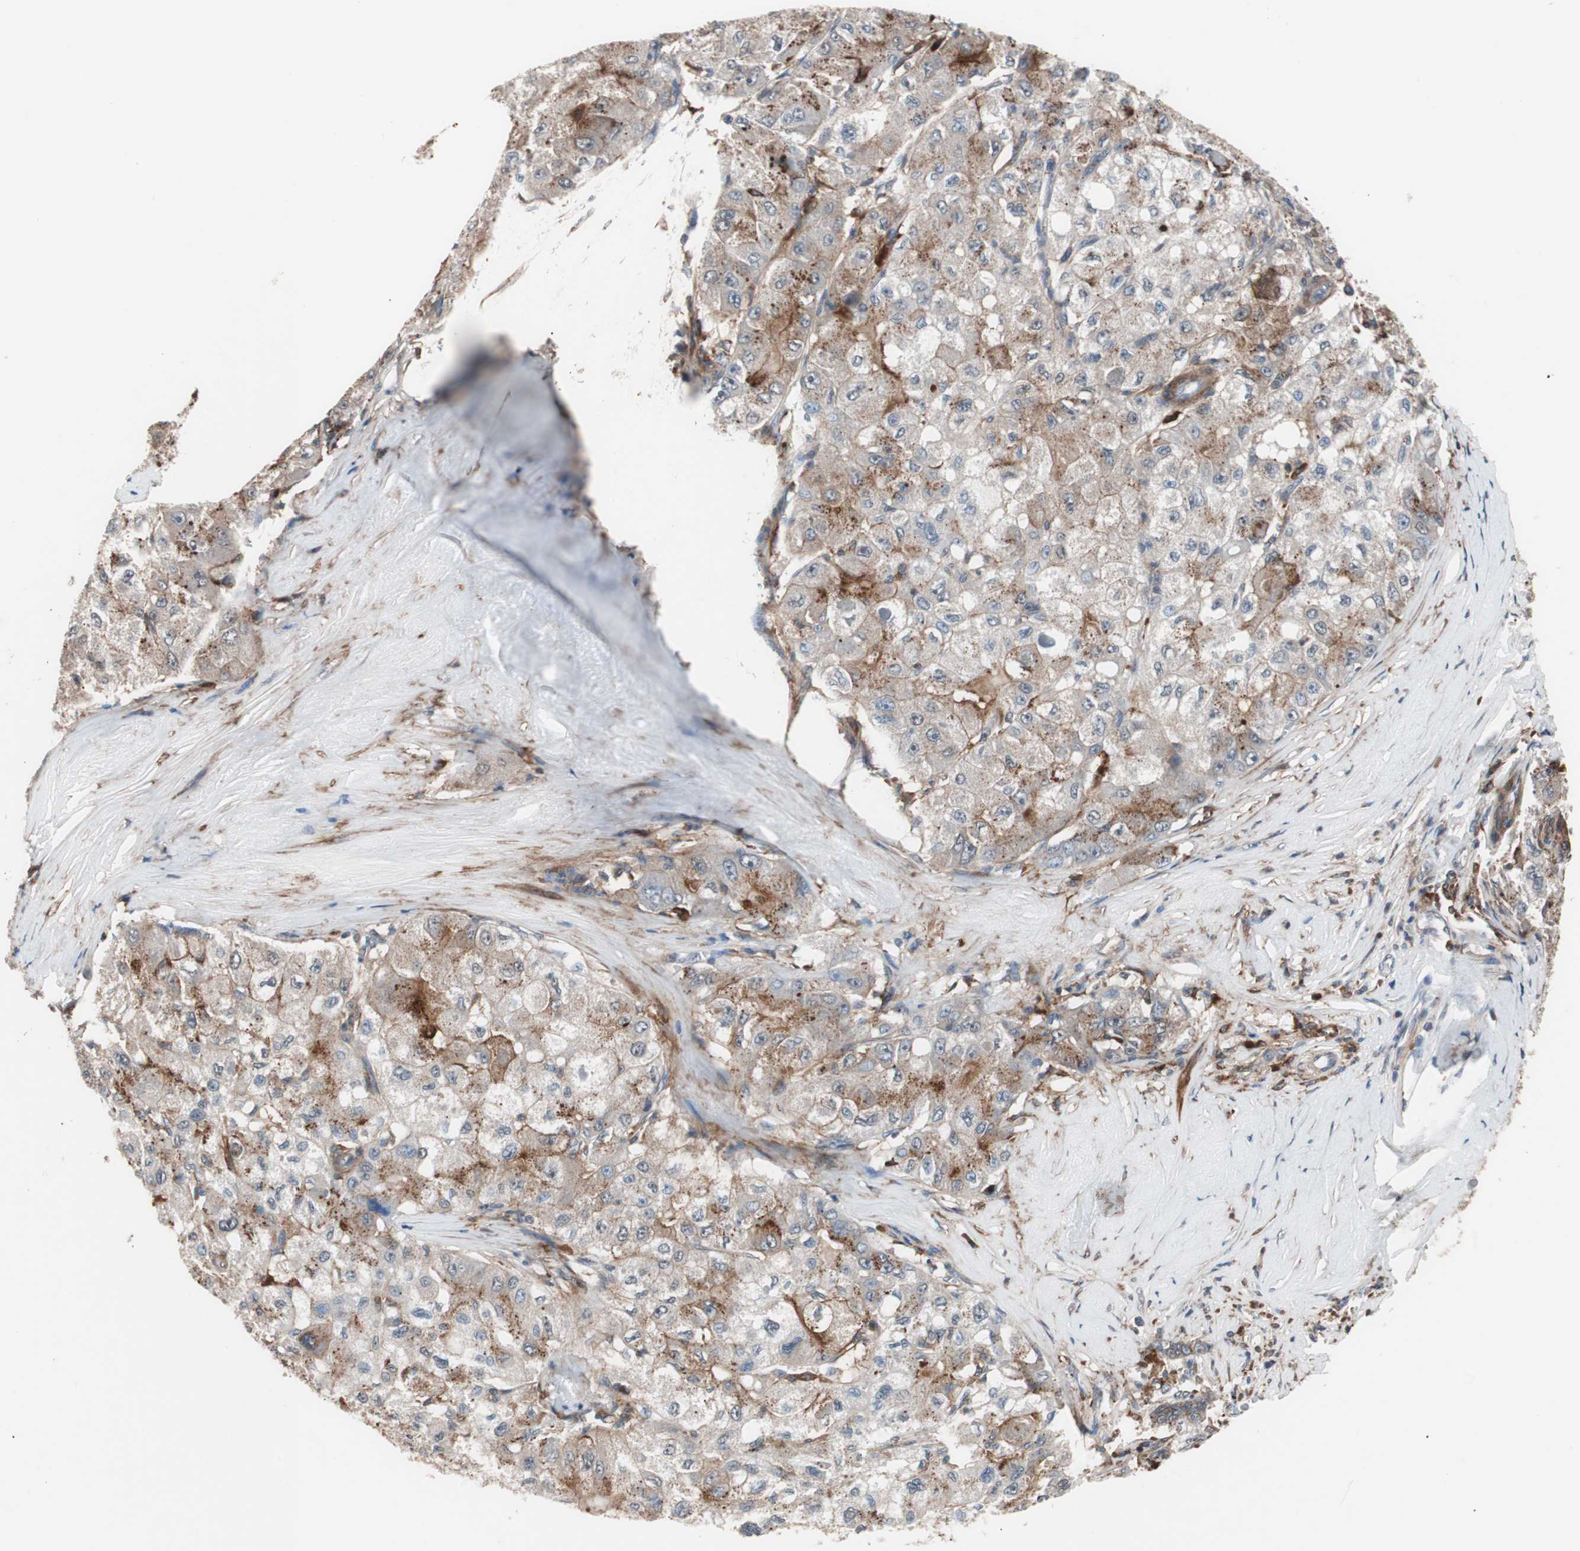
{"staining": {"intensity": "moderate", "quantity": "25%-75%", "location": "cytoplasmic/membranous"}, "tissue": "liver cancer", "cell_type": "Tumor cells", "image_type": "cancer", "snomed": [{"axis": "morphology", "description": "Carcinoma, Hepatocellular, NOS"}, {"axis": "topography", "description": "Liver"}], "caption": "This image shows IHC staining of human hepatocellular carcinoma (liver), with medium moderate cytoplasmic/membranous positivity in approximately 25%-75% of tumor cells.", "gene": "LITAF", "patient": {"sex": "male", "age": 80}}